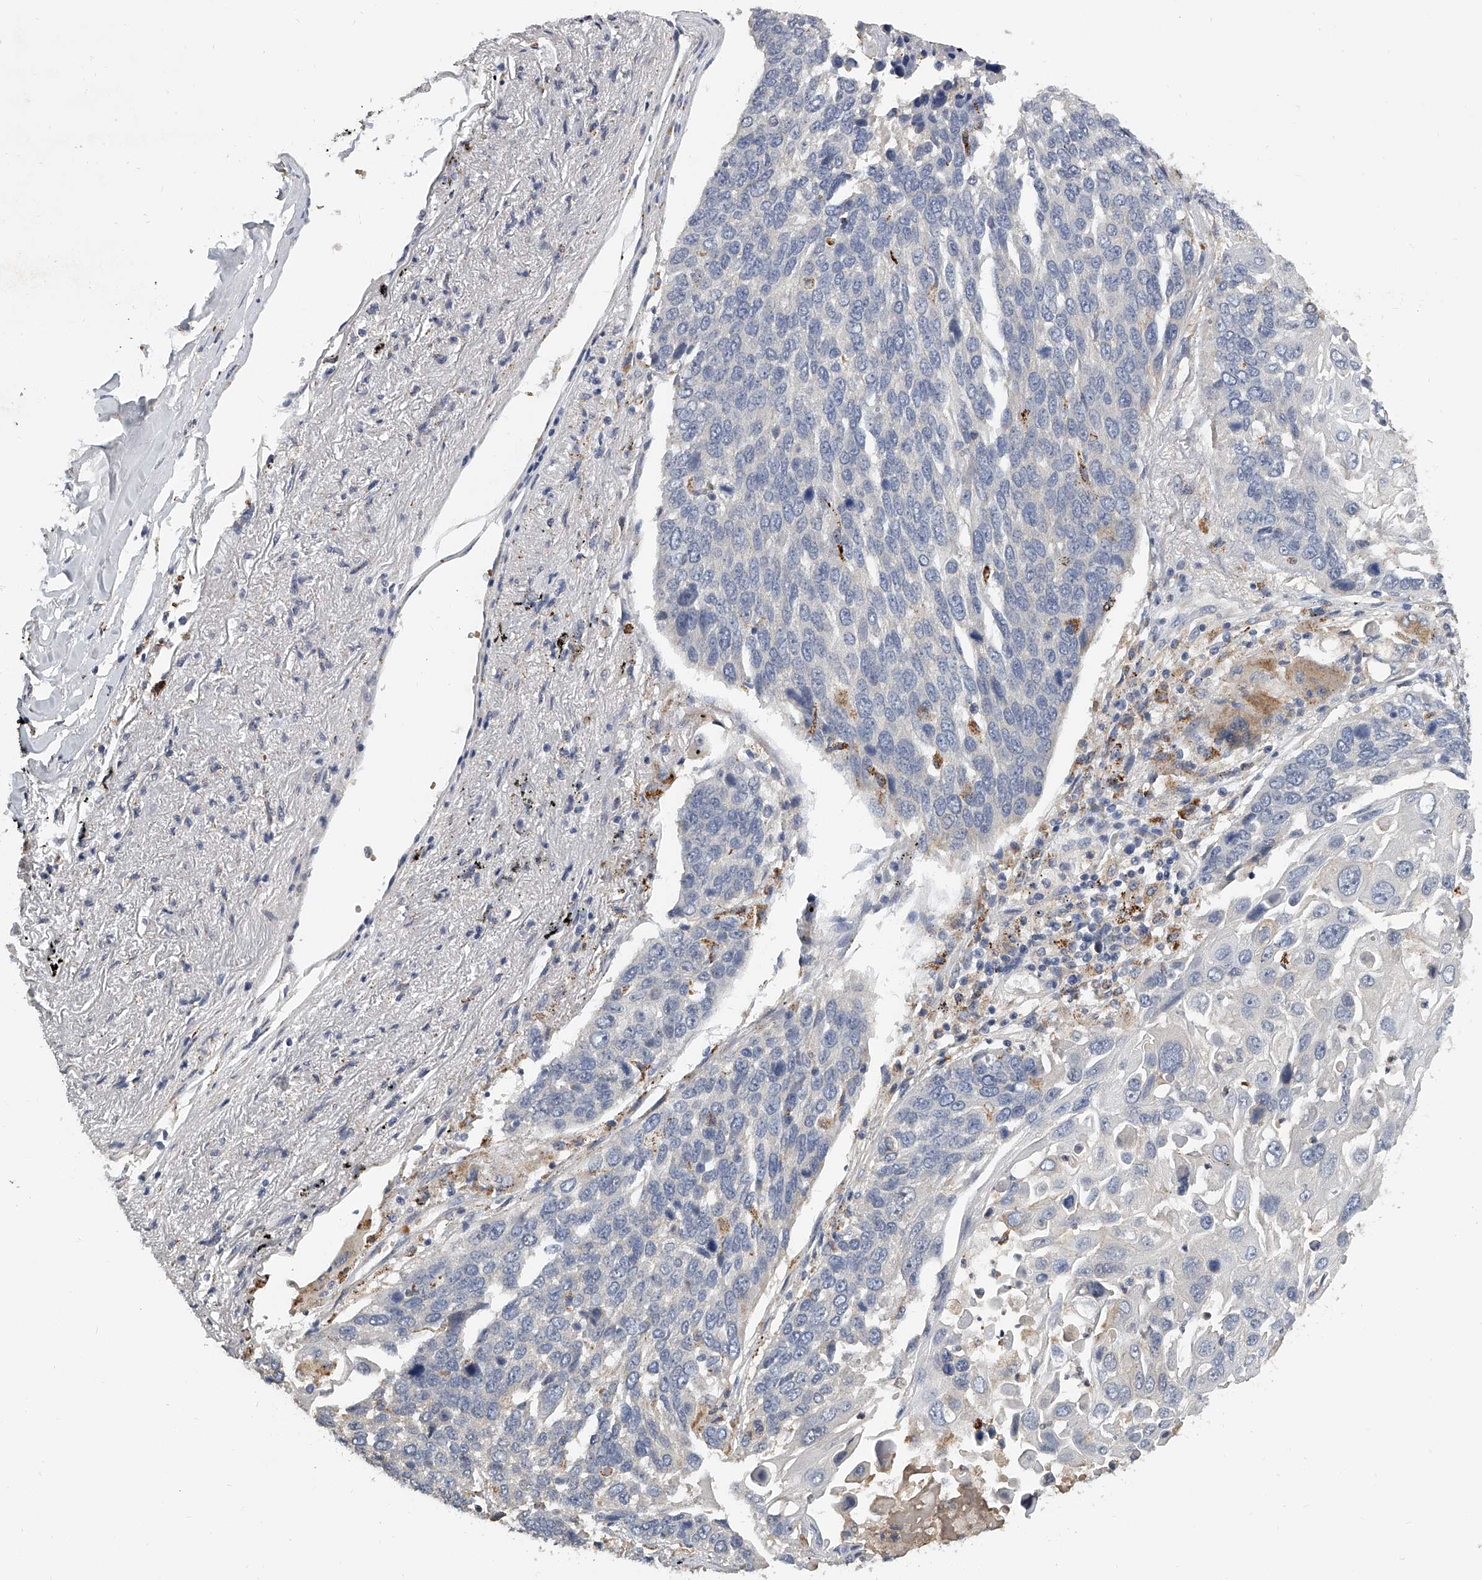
{"staining": {"intensity": "negative", "quantity": "none", "location": "none"}, "tissue": "lung cancer", "cell_type": "Tumor cells", "image_type": "cancer", "snomed": [{"axis": "morphology", "description": "Squamous cell carcinoma, NOS"}, {"axis": "topography", "description": "Lung"}], "caption": "This is an IHC histopathology image of human squamous cell carcinoma (lung). There is no staining in tumor cells.", "gene": "KLHL7", "patient": {"sex": "male", "age": 66}}